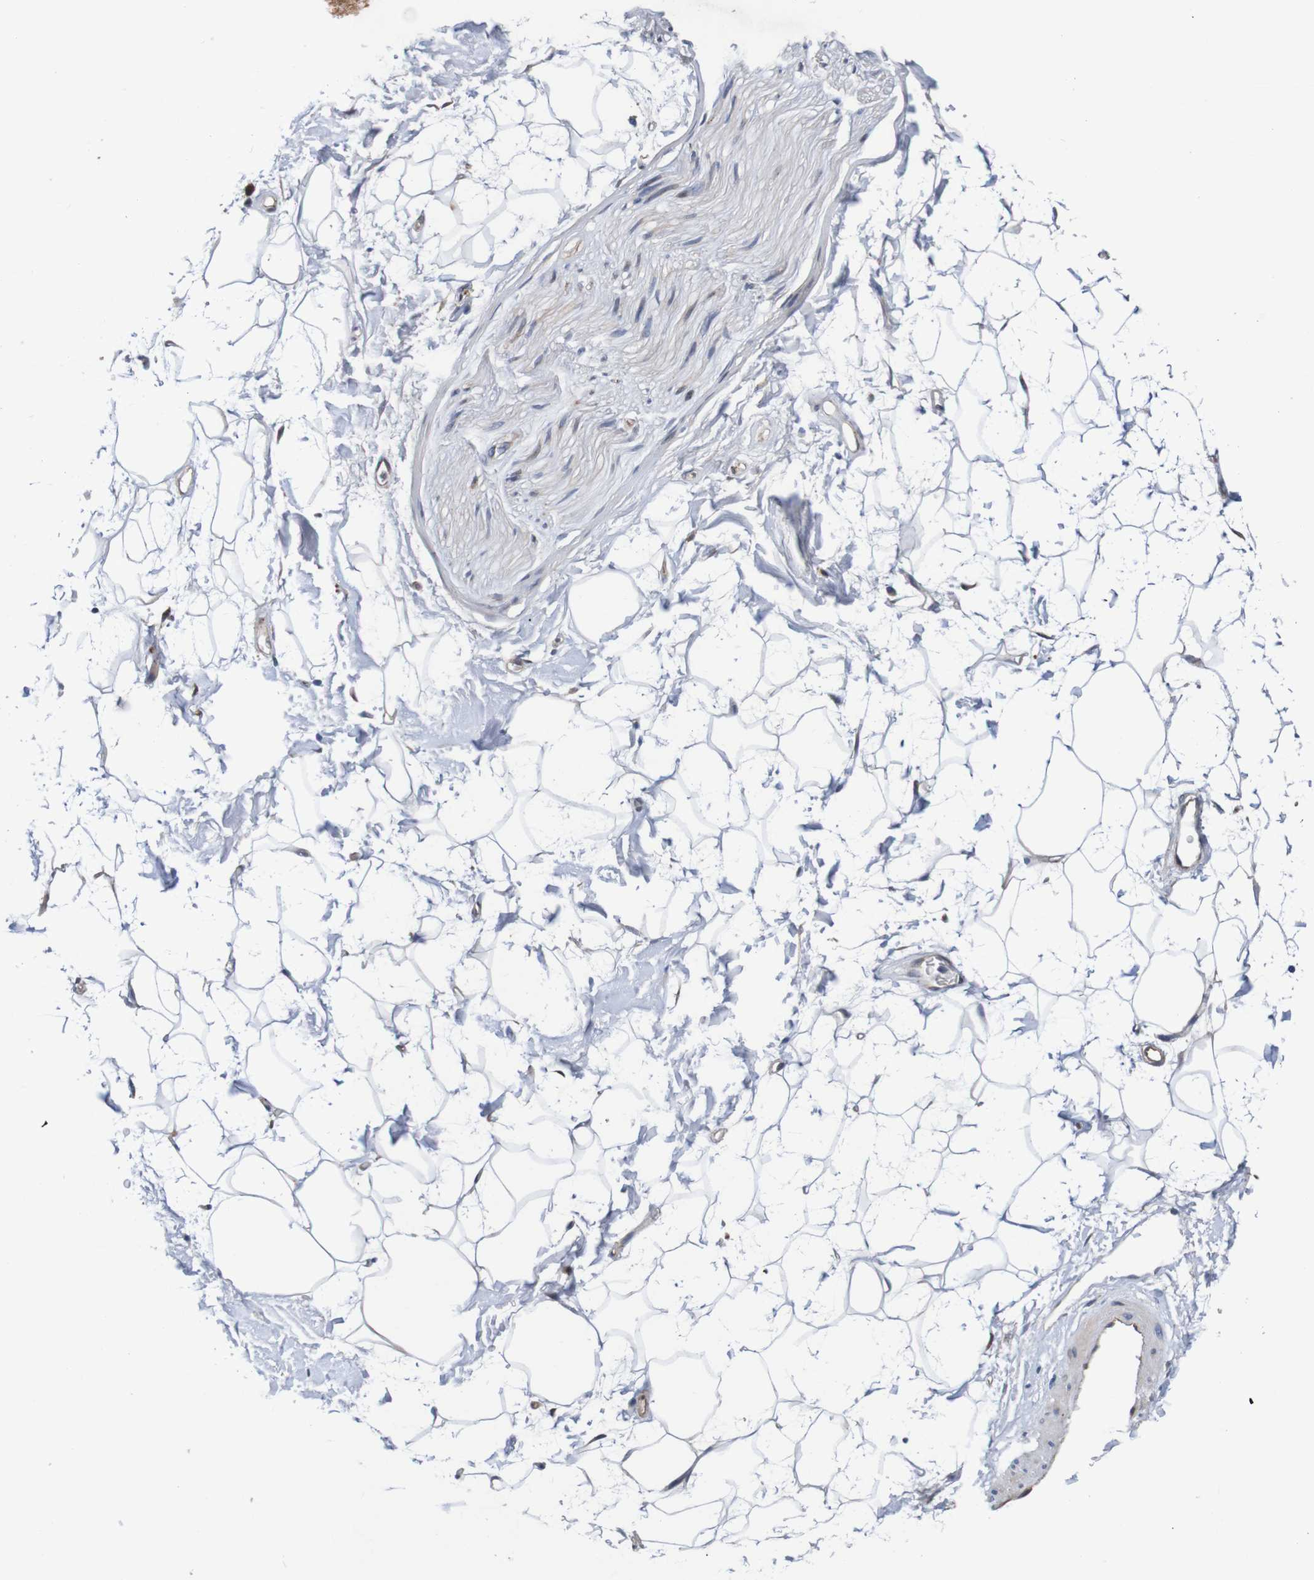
{"staining": {"intensity": "negative", "quantity": "none", "location": "none"}, "tissue": "adipose tissue", "cell_type": "Adipocytes", "image_type": "normal", "snomed": [{"axis": "morphology", "description": "Normal tissue, NOS"}, {"axis": "topography", "description": "Soft tissue"}], "caption": "High power microscopy photomicrograph of an IHC photomicrograph of benign adipose tissue, revealing no significant positivity in adipocytes.", "gene": "CPED1", "patient": {"sex": "male", "age": 72}}